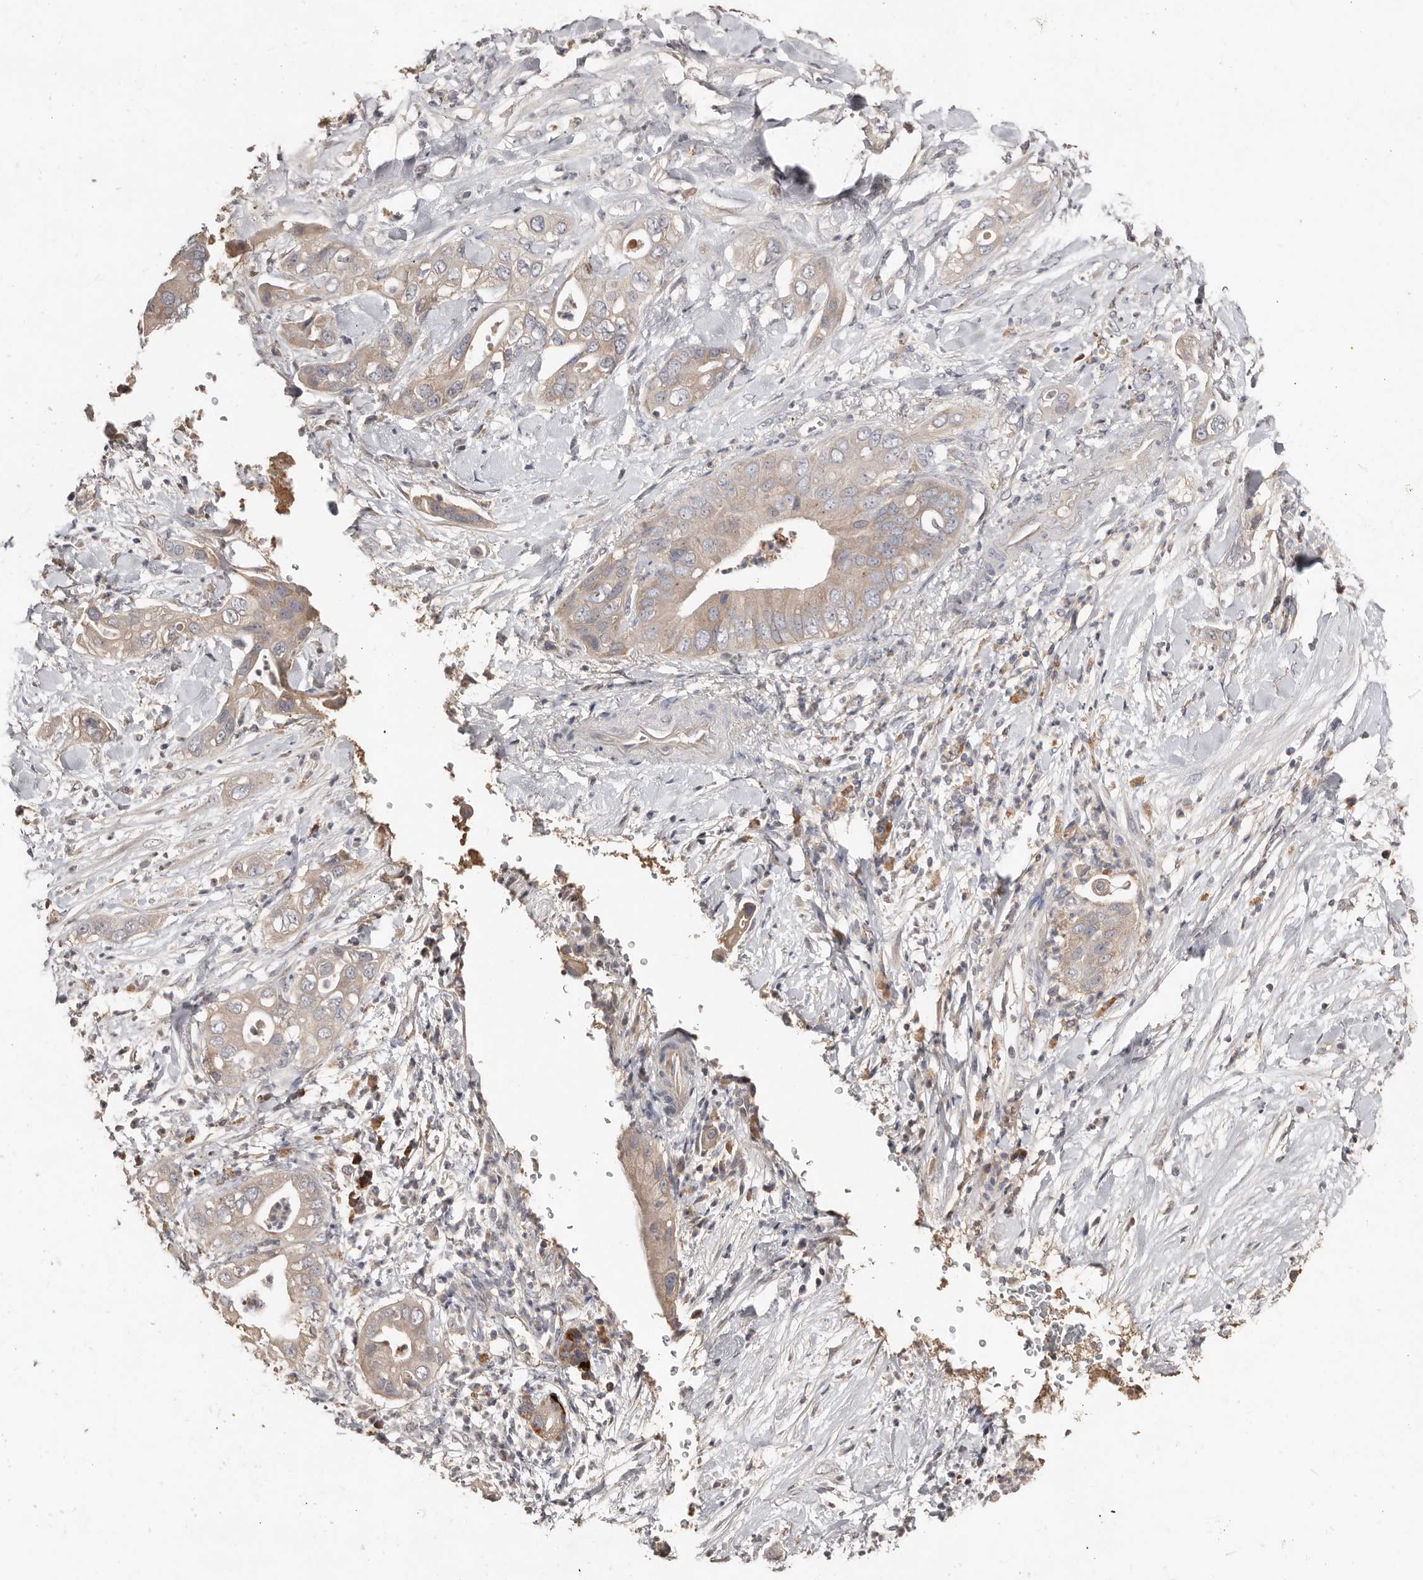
{"staining": {"intensity": "weak", "quantity": "25%-75%", "location": "cytoplasmic/membranous"}, "tissue": "pancreatic cancer", "cell_type": "Tumor cells", "image_type": "cancer", "snomed": [{"axis": "morphology", "description": "Adenocarcinoma, NOS"}, {"axis": "topography", "description": "Pancreas"}], "caption": "Protein expression analysis of human pancreatic cancer reveals weak cytoplasmic/membranous positivity in about 25%-75% of tumor cells. The staining was performed using DAB to visualize the protein expression in brown, while the nuclei were stained in blue with hematoxylin (Magnification: 20x).", "gene": "SLC39A2", "patient": {"sex": "female", "age": 78}}